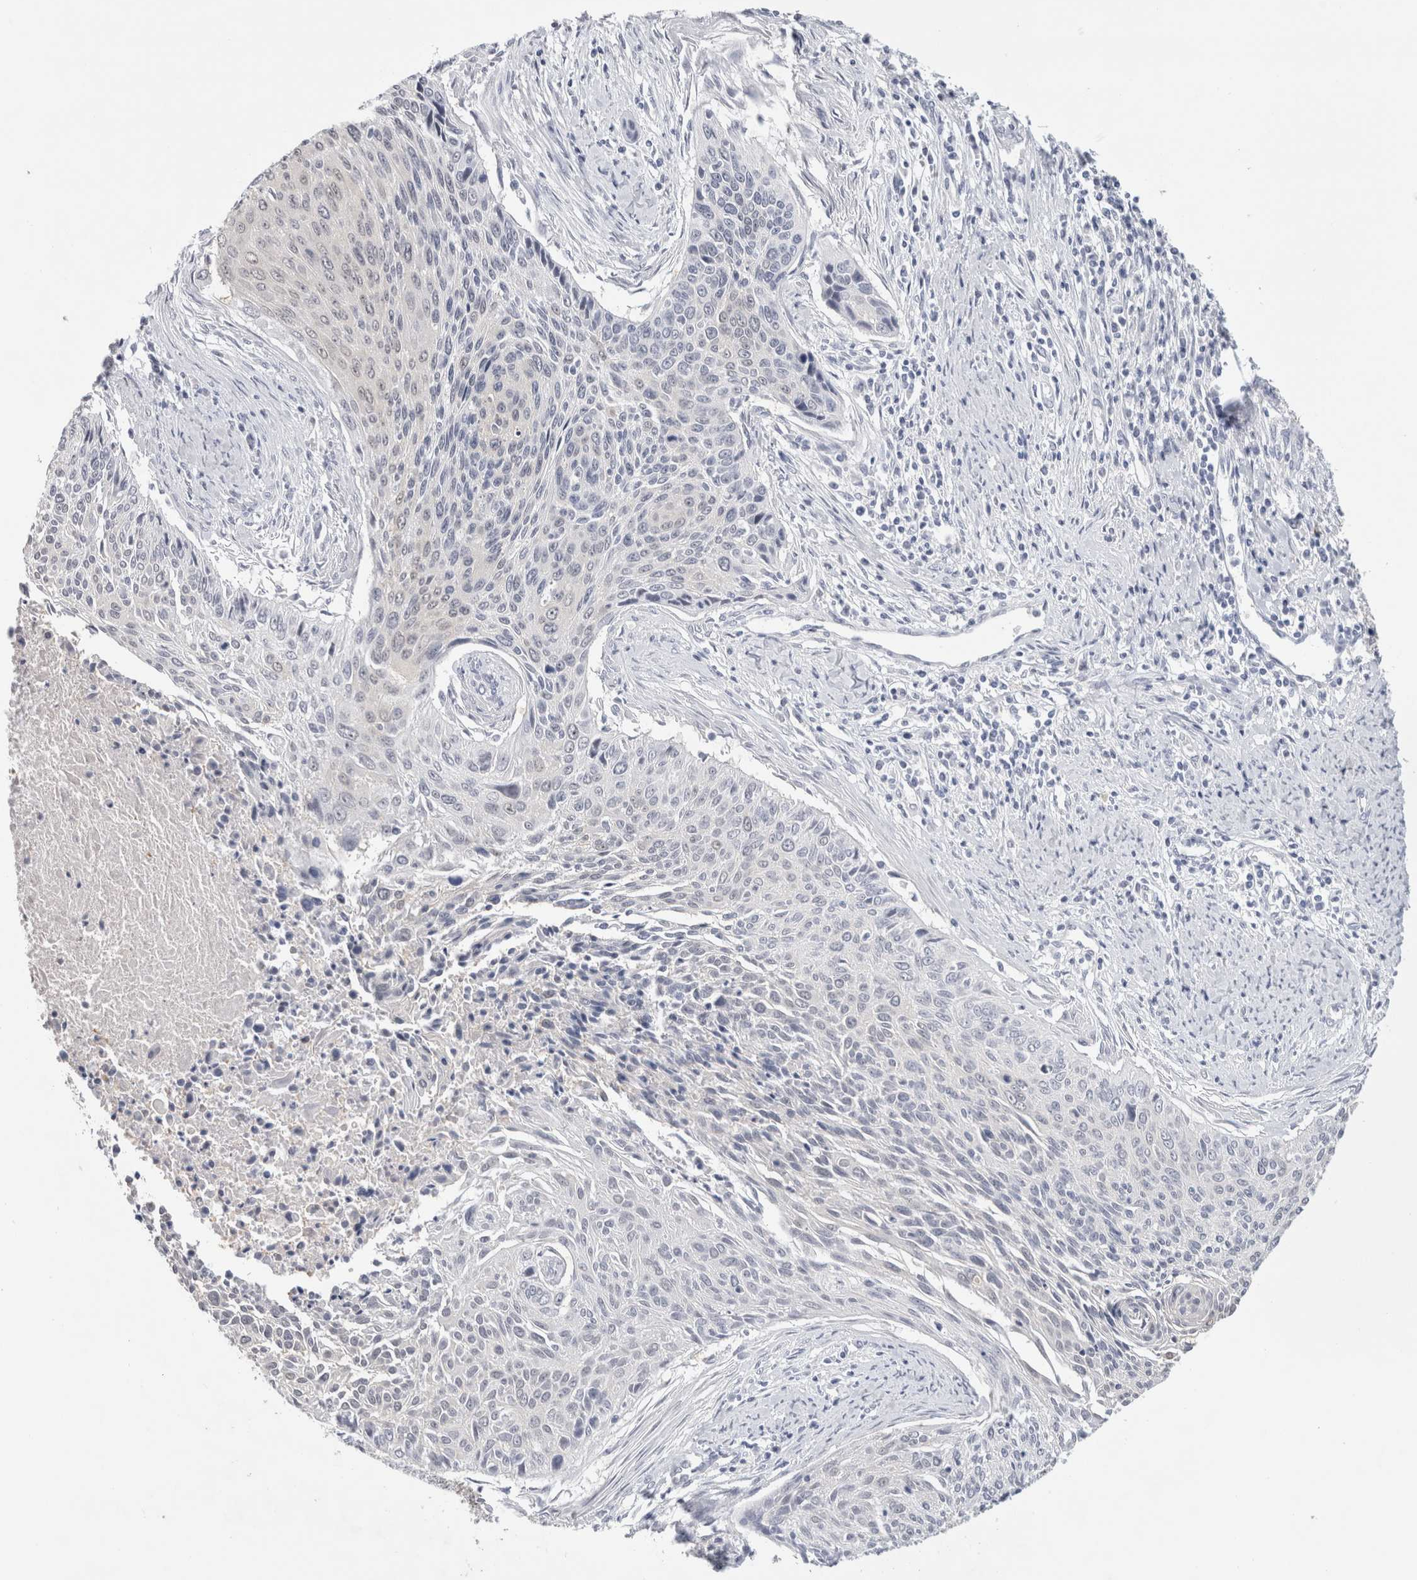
{"staining": {"intensity": "negative", "quantity": "none", "location": "none"}, "tissue": "cervical cancer", "cell_type": "Tumor cells", "image_type": "cancer", "snomed": [{"axis": "morphology", "description": "Squamous cell carcinoma, NOS"}, {"axis": "topography", "description": "Cervix"}], "caption": "Tumor cells show no significant expression in cervical squamous cell carcinoma.", "gene": "TONSL", "patient": {"sex": "female", "age": 55}}